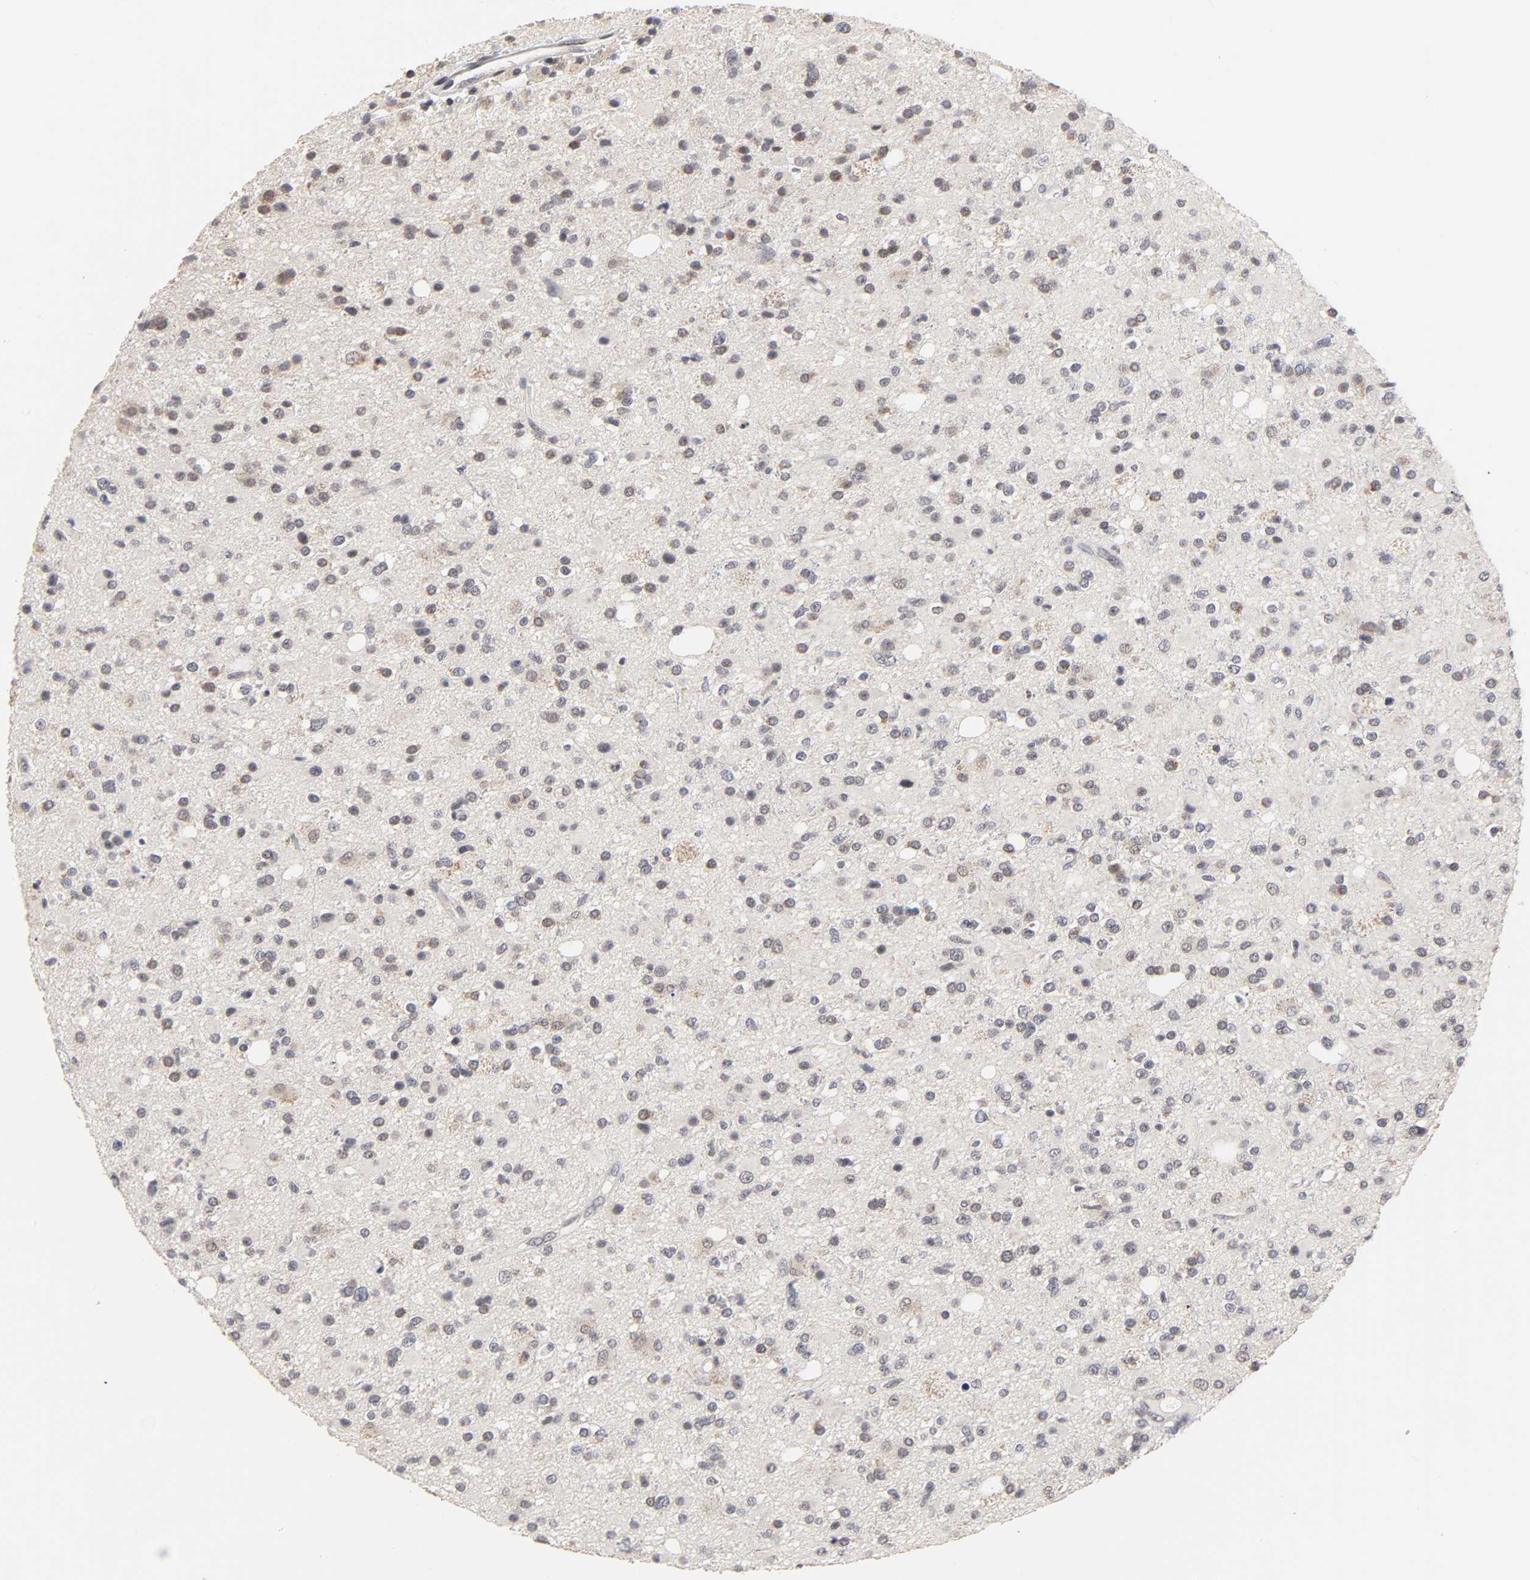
{"staining": {"intensity": "weak", "quantity": "<25%", "location": "cytoplasmic/membranous"}, "tissue": "glioma", "cell_type": "Tumor cells", "image_type": "cancer", "snomed": [{"axis": "morphology", "description": "Glioma, malignant, High grade"}, {"axis": "topography", "description": "Brain"}], "caption": "Histopathology image shows no protein expression in tumor cells of high-grade glioma (malignant) tissue.", "gene": "AUH", "patient": {"sex": "male", "age": 33}}